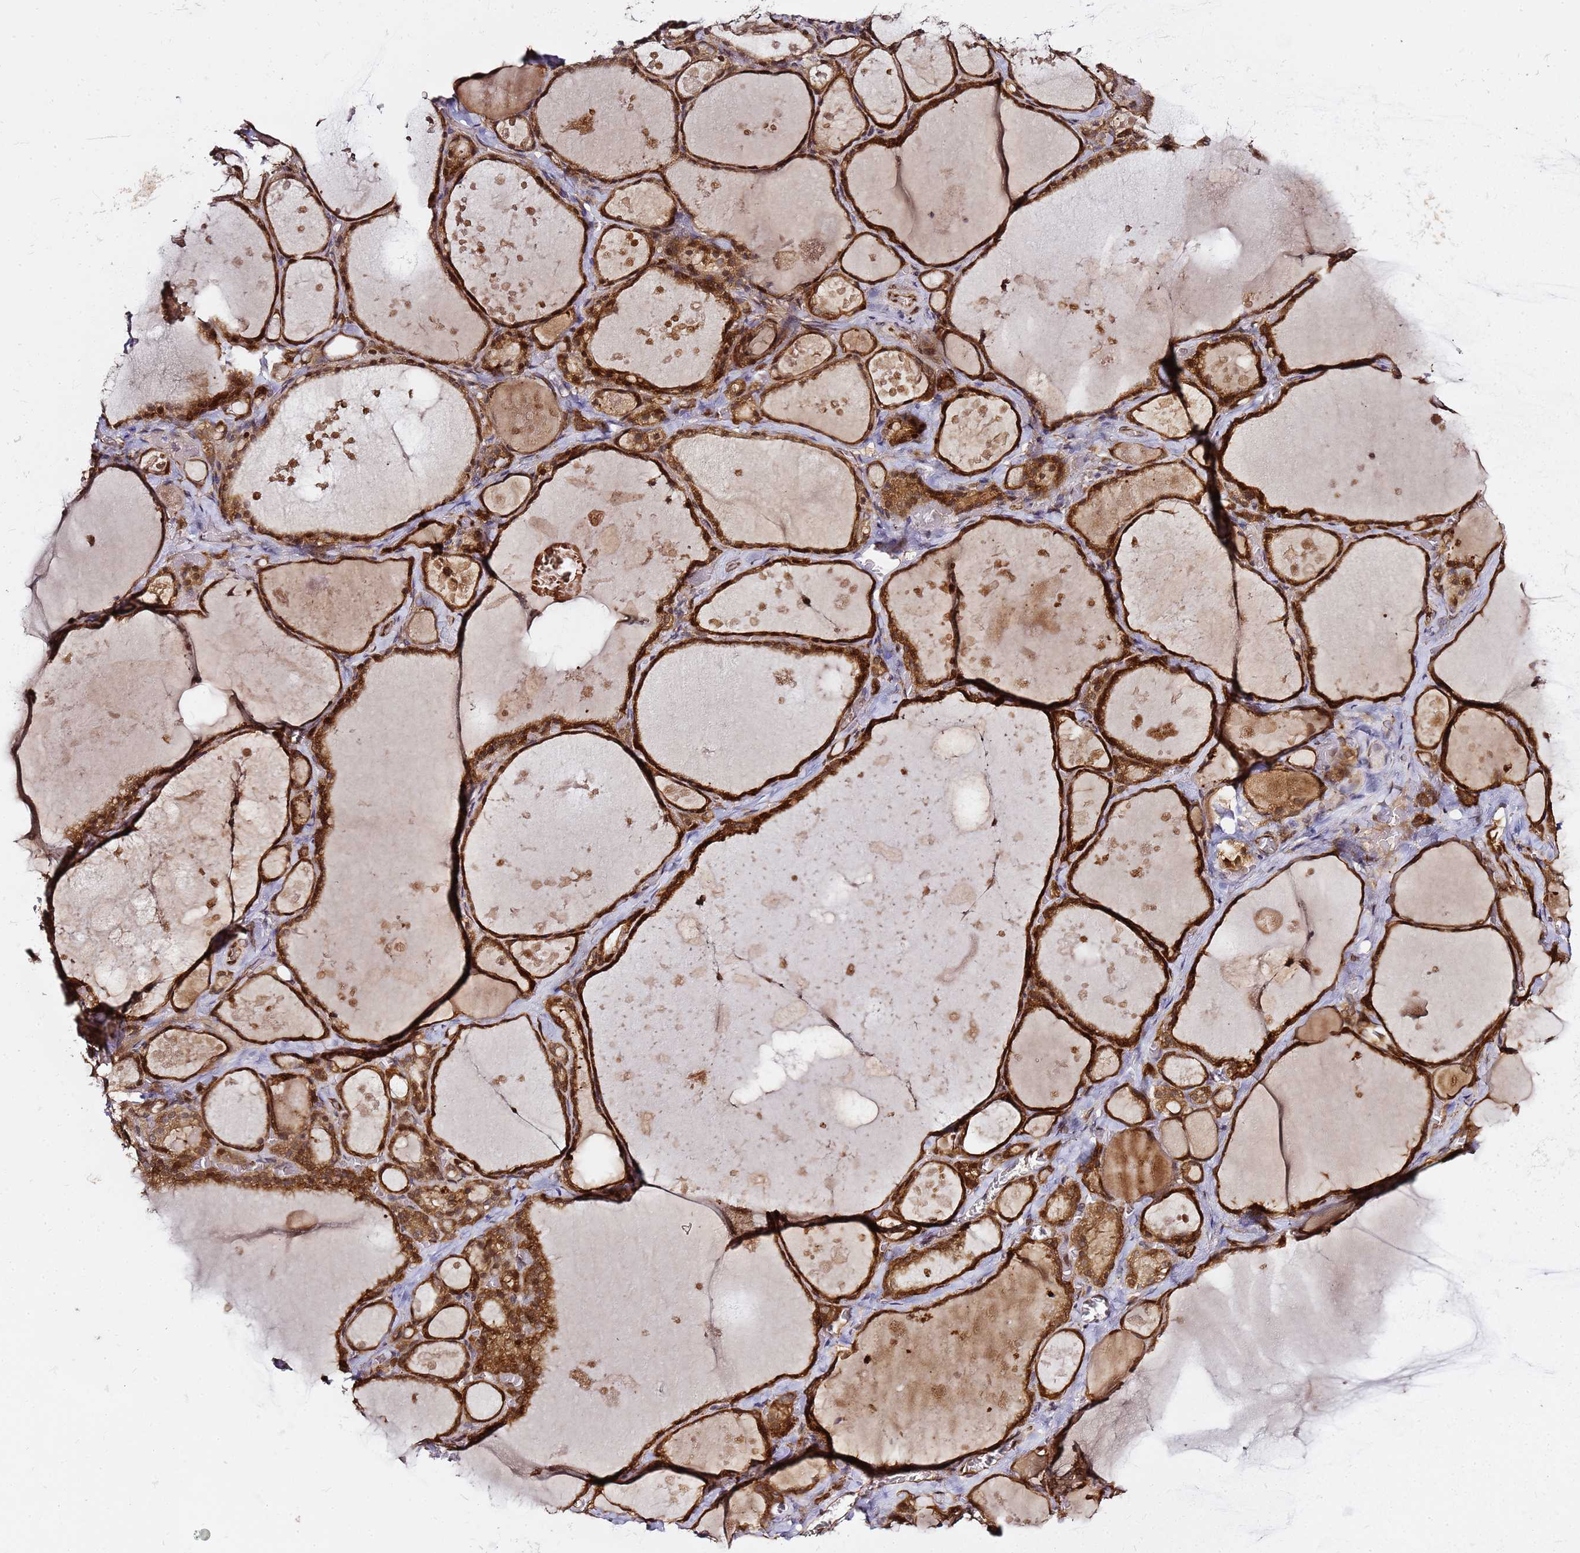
{"staining": {"intensity": "strong", "quantity": ">75%", "location": "cytoplasmic/membranous,nuclear"}, "tissue": "thyroid gland", "cell_type": "Glandular cells", "image_type": "normal", "snomed": [{"axis": "morphology", "description": "Normal tissue, NOS"}, {"axis": "topography", "description": "Thyroid gland"}], "caption": "Thyroid gland stained with a protein marker demonstrates strong staining in glandular cells.", "gene": "NUDT14", "patient": {"sex": "male", "age": 56}}